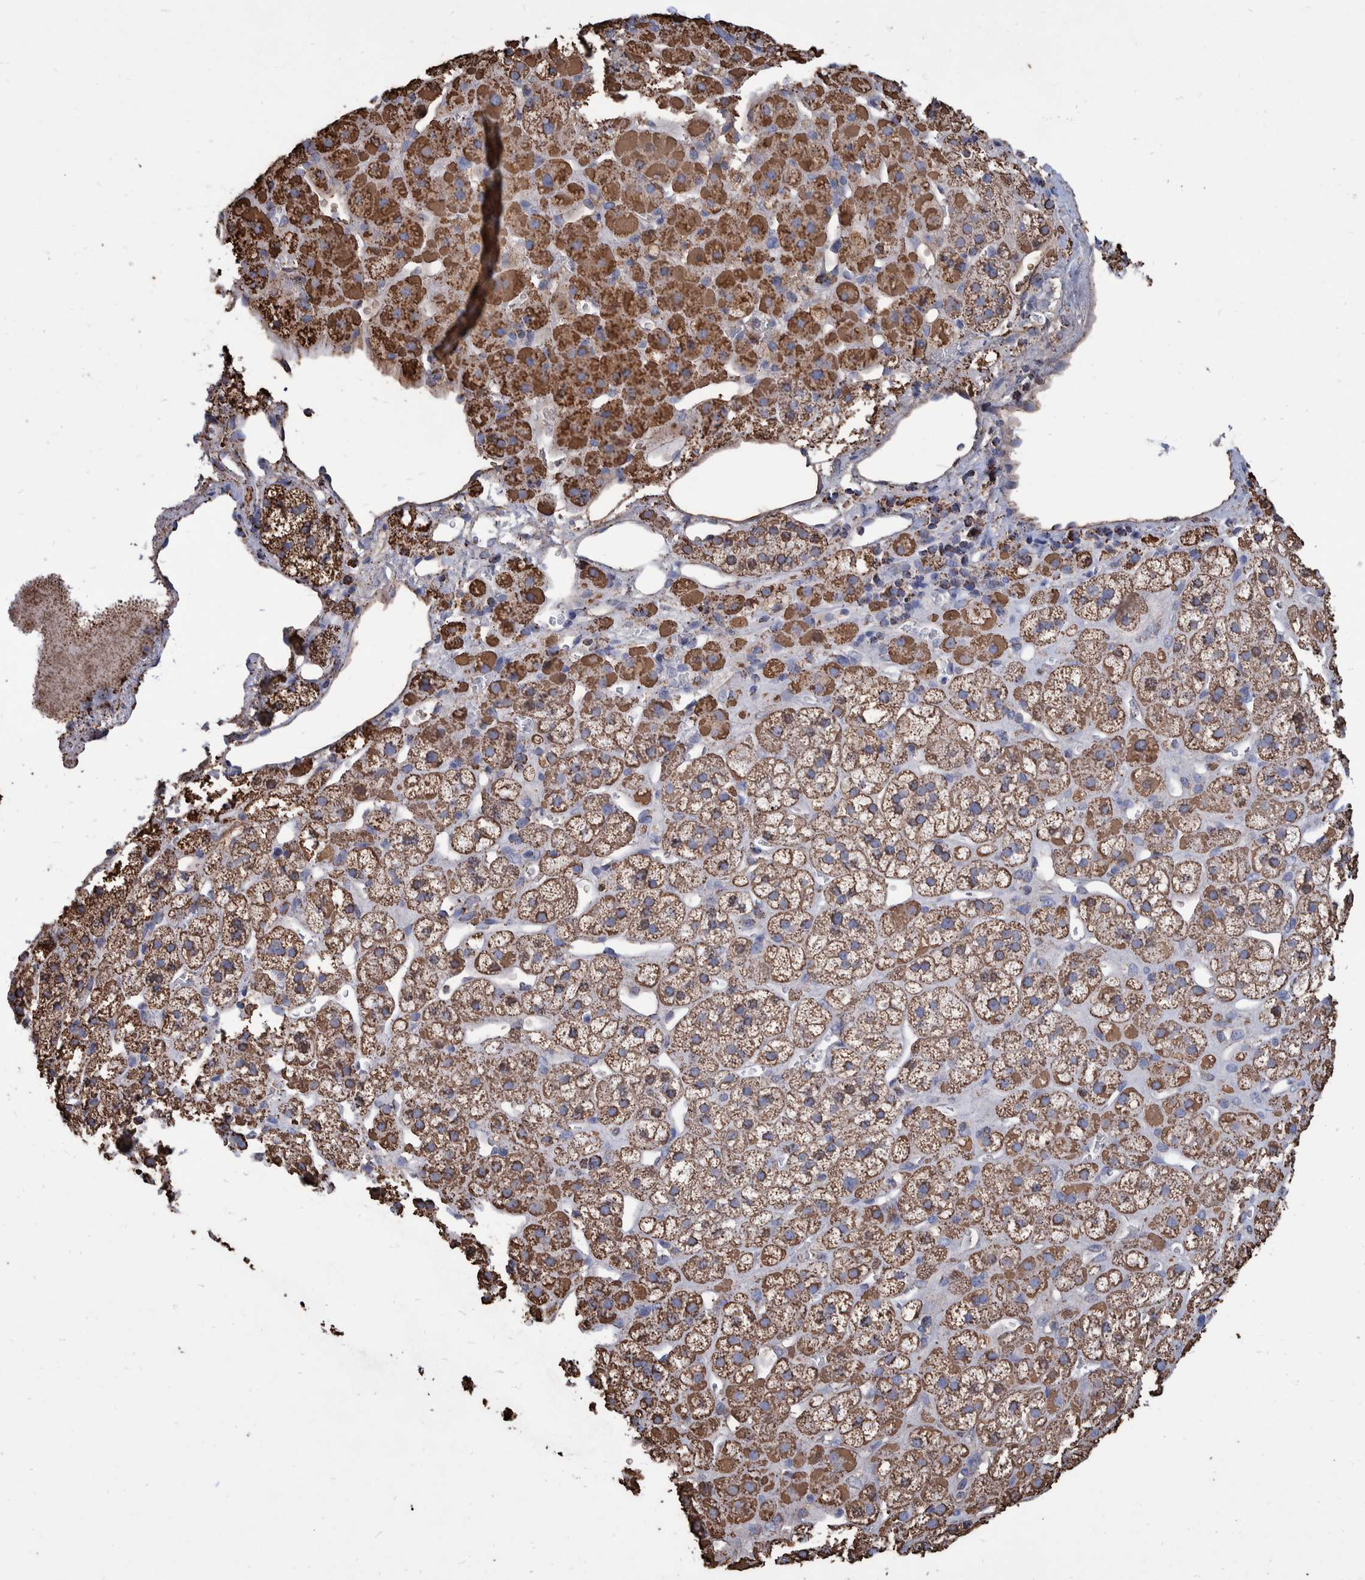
{"staining": {"intensity": "strong", "quantity": ">75%", "location": "cytoplasmic/membranous"}, "tissue": "adrenal gland", "cell_type": "Glandular cells", "image_type": "normal", "snomed": [{"axis": "morphology", "description": "Normal tissue, NOS"}, {"axis": "topography", "description": "Adrenal gland"}], "caption": "IHC photomicrograph of benign human adrenal gland stained for a protein (brown), which displays high levels of strong cytoplasmic/membranous staining in about >75% of glandular cells.", "gene": "VPS26C", "patient": {"sex": "male", "age": 56}}